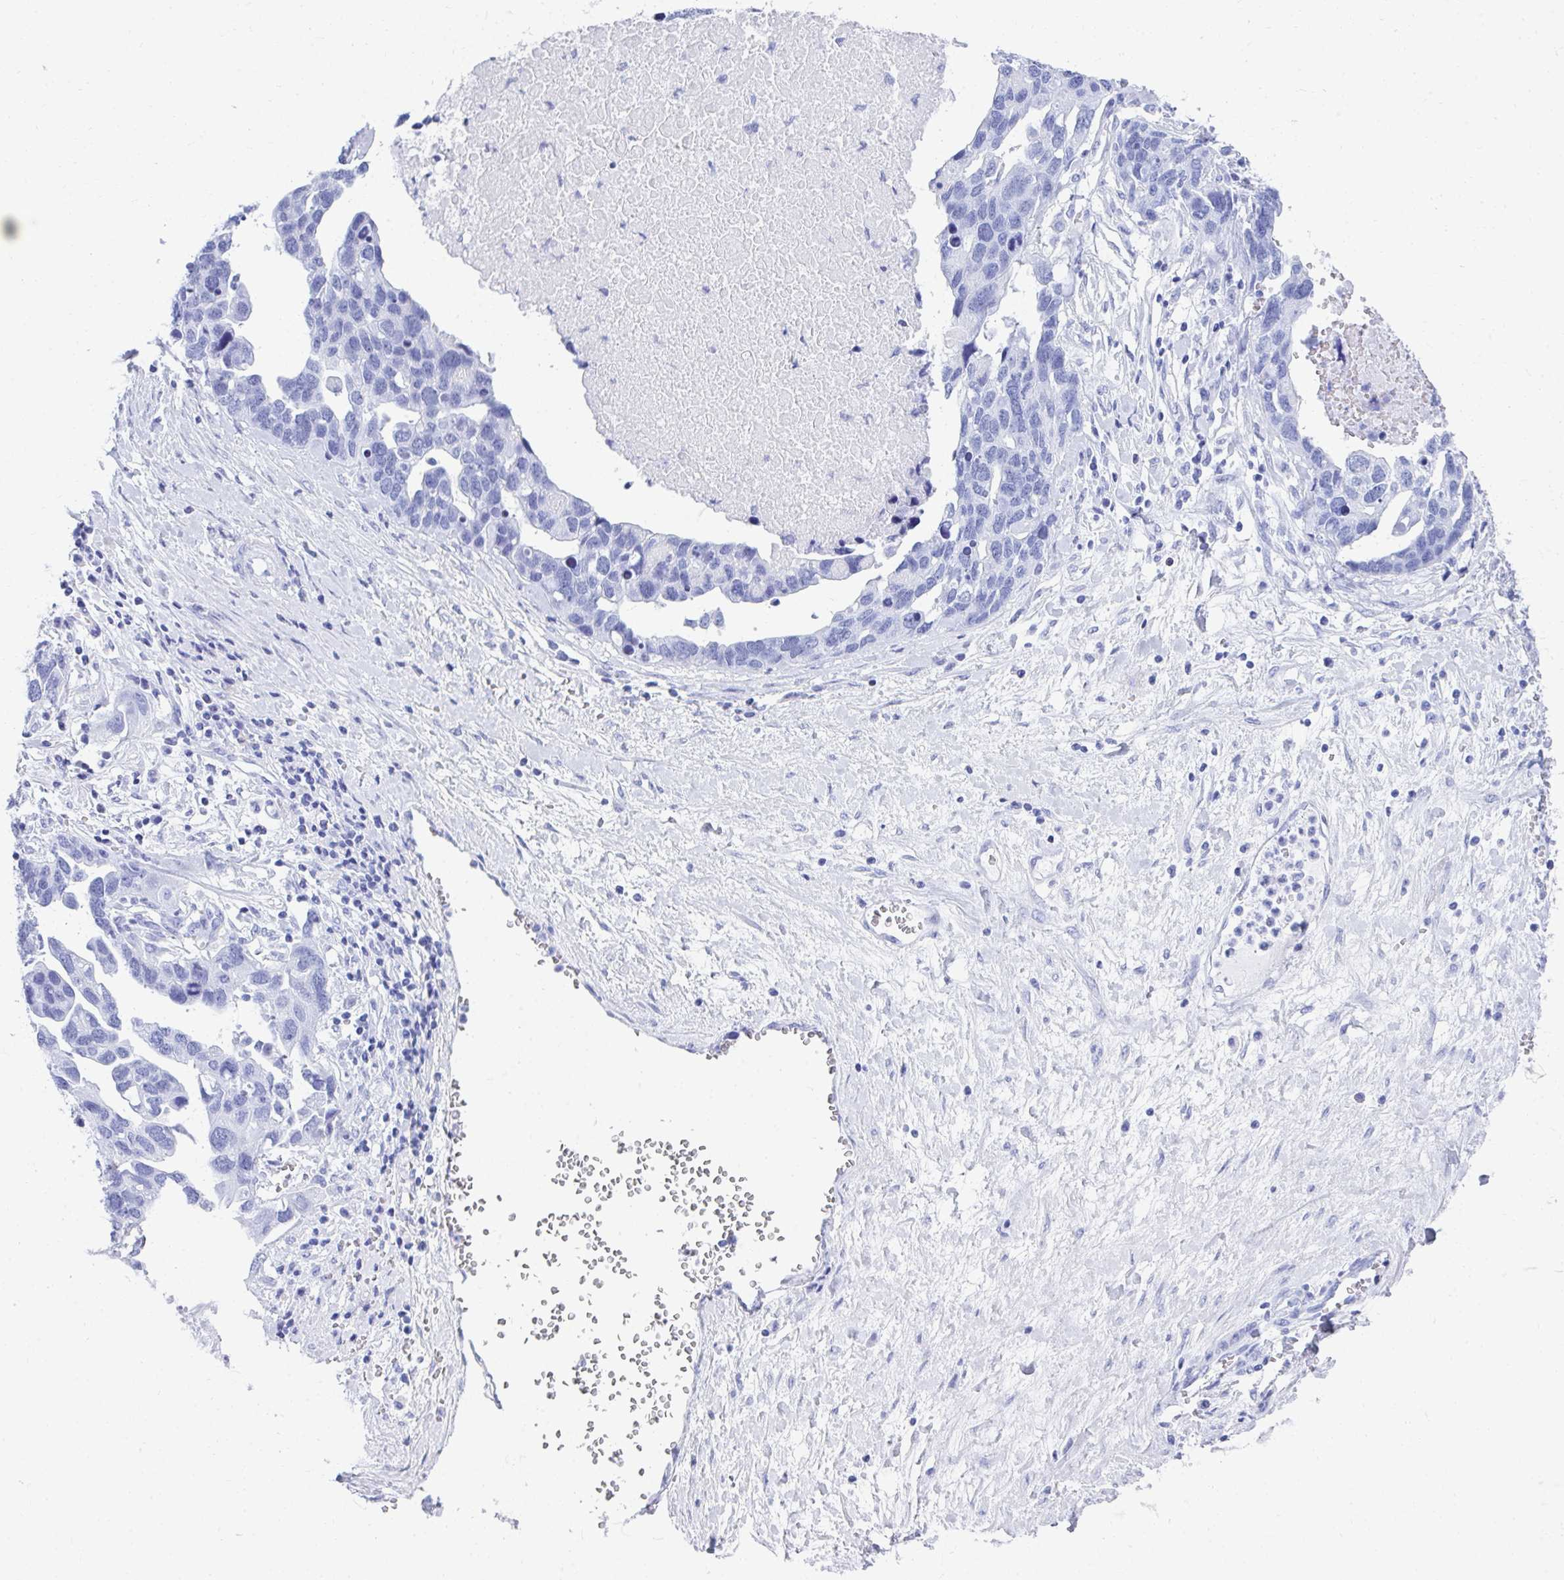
{"staining": {"intensity": "negative", "quantity": "none", "location": "none"}, "tissue": "ovarian cancer", "cell_type": "Tumor cells", "image_type": "cancer", "snomed": [{"axis": "morphology", "description": "Cystadenocarcinoma, serous, NOS"}, {"axis": "topography", "description": "Ovary"}], "caption": "An immunohistochemistry image of ovarian serous cystadenocarcinoma is shown. There is no staining in tumor cells of ovarian serous cystadenocarcinoma. (DAB (3,3'-diaminobenzidine) immunohistochemistry with hematoxylin counter stain).", "gene": "CD7", "patient": {"sex": "female", "age": 54}}